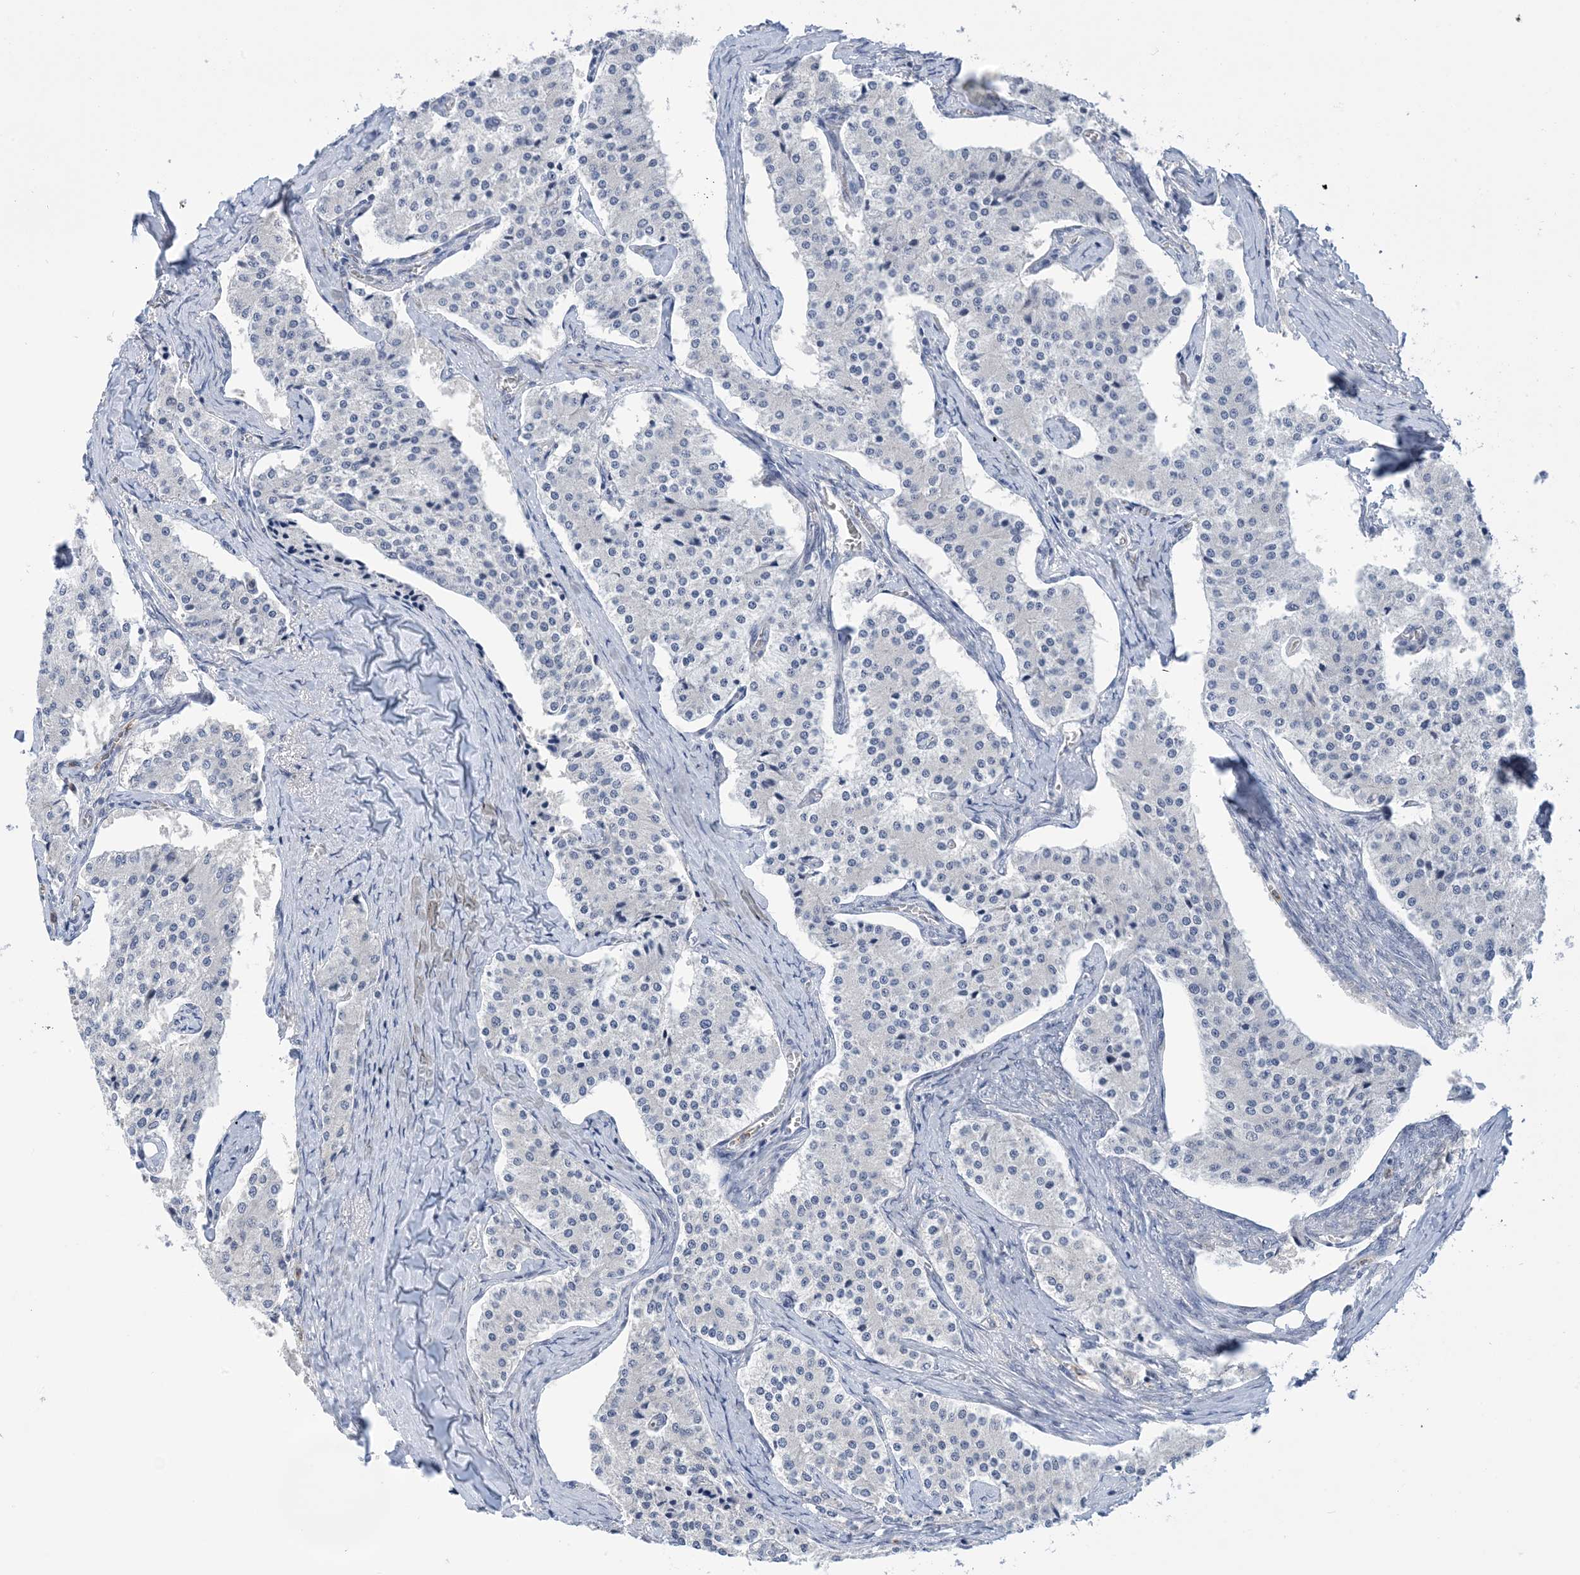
{"staining": {"intensity": "negative", "quantity": "none", "location": "none"}, "tissue": "carcinoid", "cell_type": "Tumor cells", "image_type": "cancer", "snomed": [{"axis": "morphology", "description": "Carcinoid, malignant, NOS"}, {"axis": "topography", "description": "Colon"}], "caption": "Protein analysis of carcinoid (malignant) exhibits no significant positivity in tumor cells. Brightfield microscopy of IHC stained with DAB (3,3'-diaminobenzidine) (brown) and hematoxylin (blue), captured at high magnification.", "gene": "TTYH1", "patient": {"sex": "female", "age": 52}}